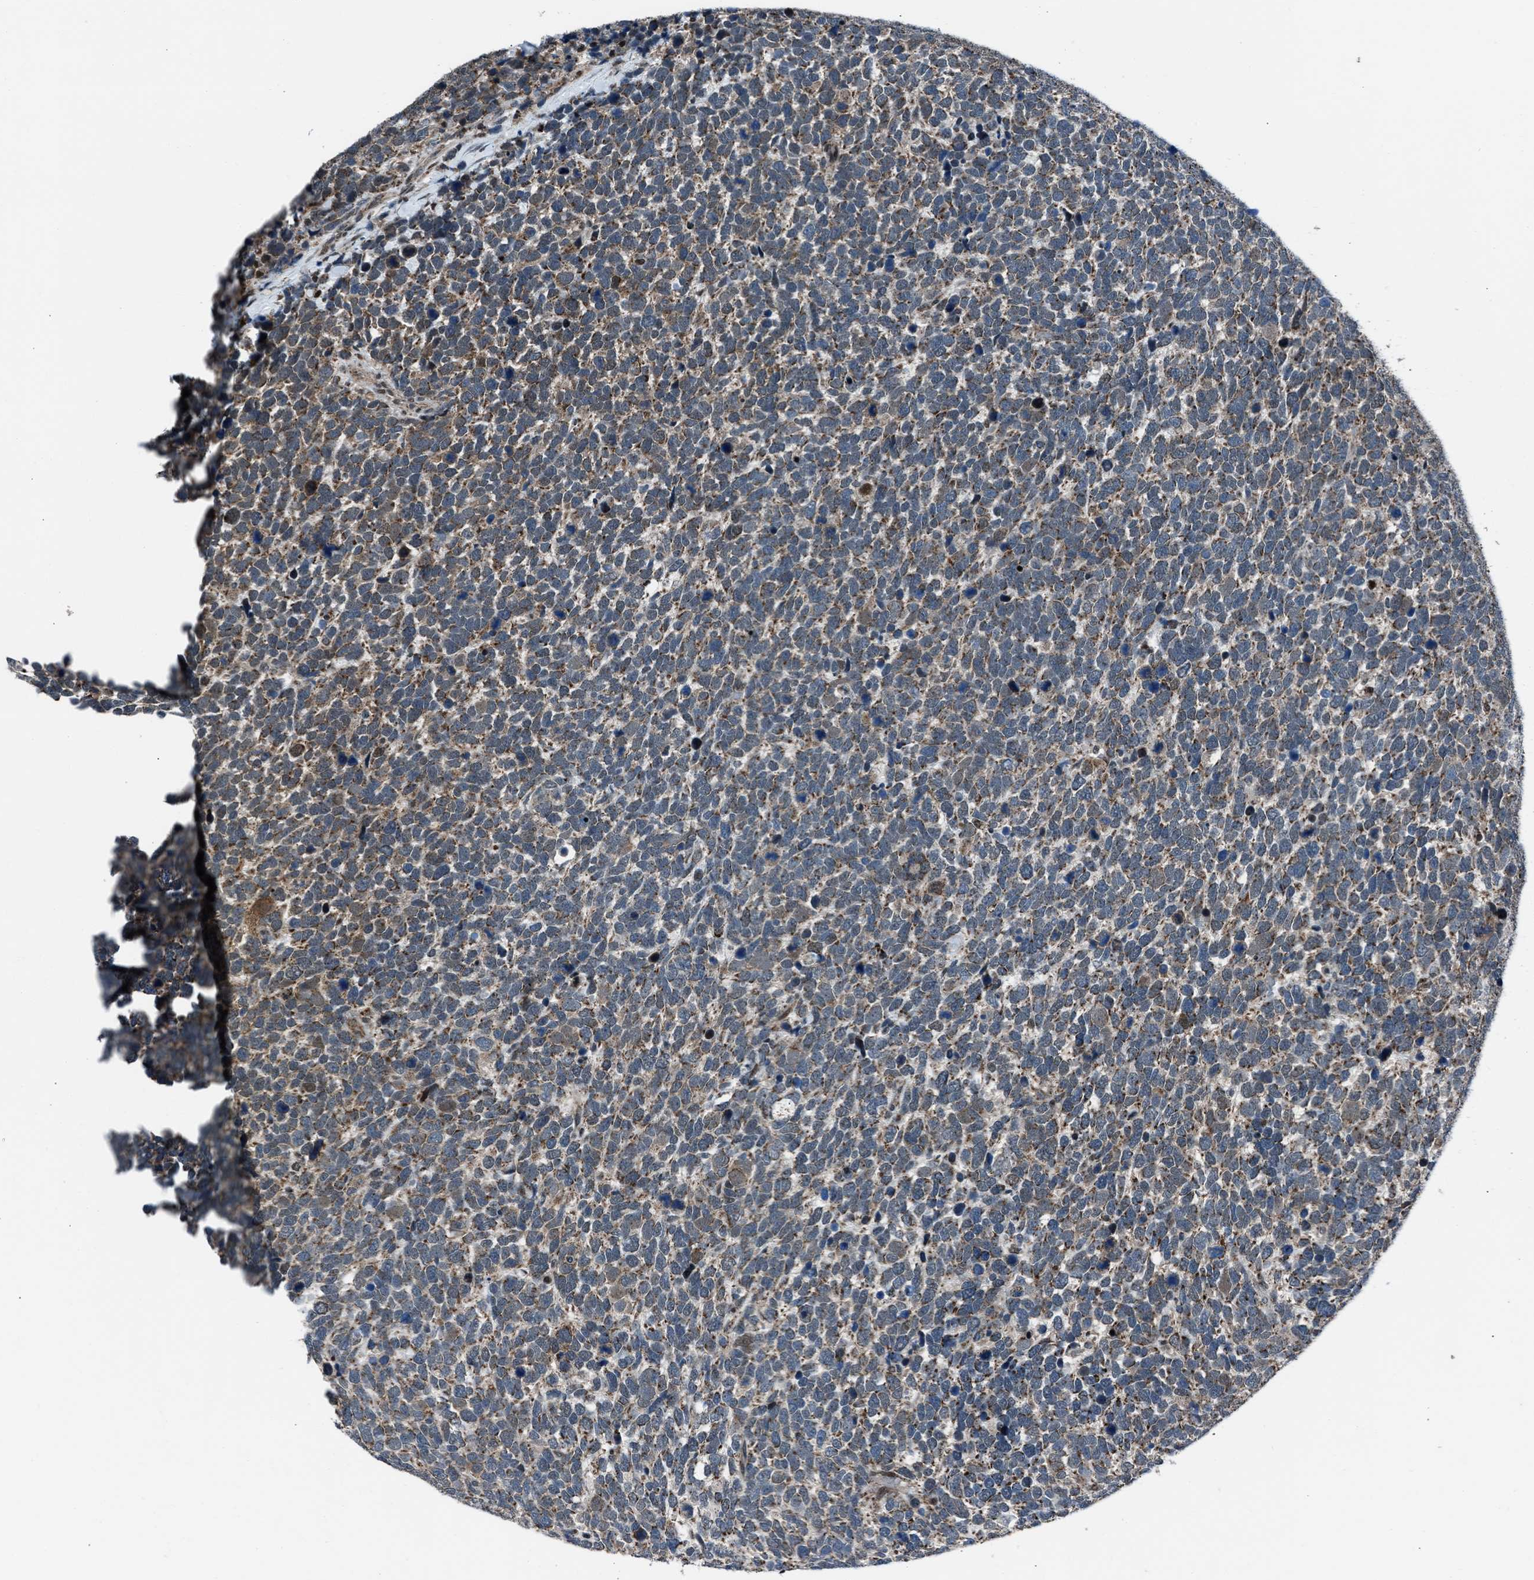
{"staining": {"intensity": "moderate", "quantity": ">75%", "location": "cytoplasmic/membranous"}, "tissue": "urothelial cancer", "cell_type": "Tumor cells", "image_type": "cancer", "snomed": [{"axis": "morphology", "description": "Urothelial carcinoma, High grade"}, {"axis": "topography", "description": "Urinary bladder"}], "caption": "High-magnification brightfield microscopy of urothelial carcinoma (high-grade) stained with DAB (3,3'-diaminobenzidine) (brown) and counterstained with hematoxylin (blue). tumor cells exhibit moderate cytoplasmic/membranous staining is present in about>75% of cells.", "gene": "MORC3", "patient": {"sex": "female", "age": 82}}